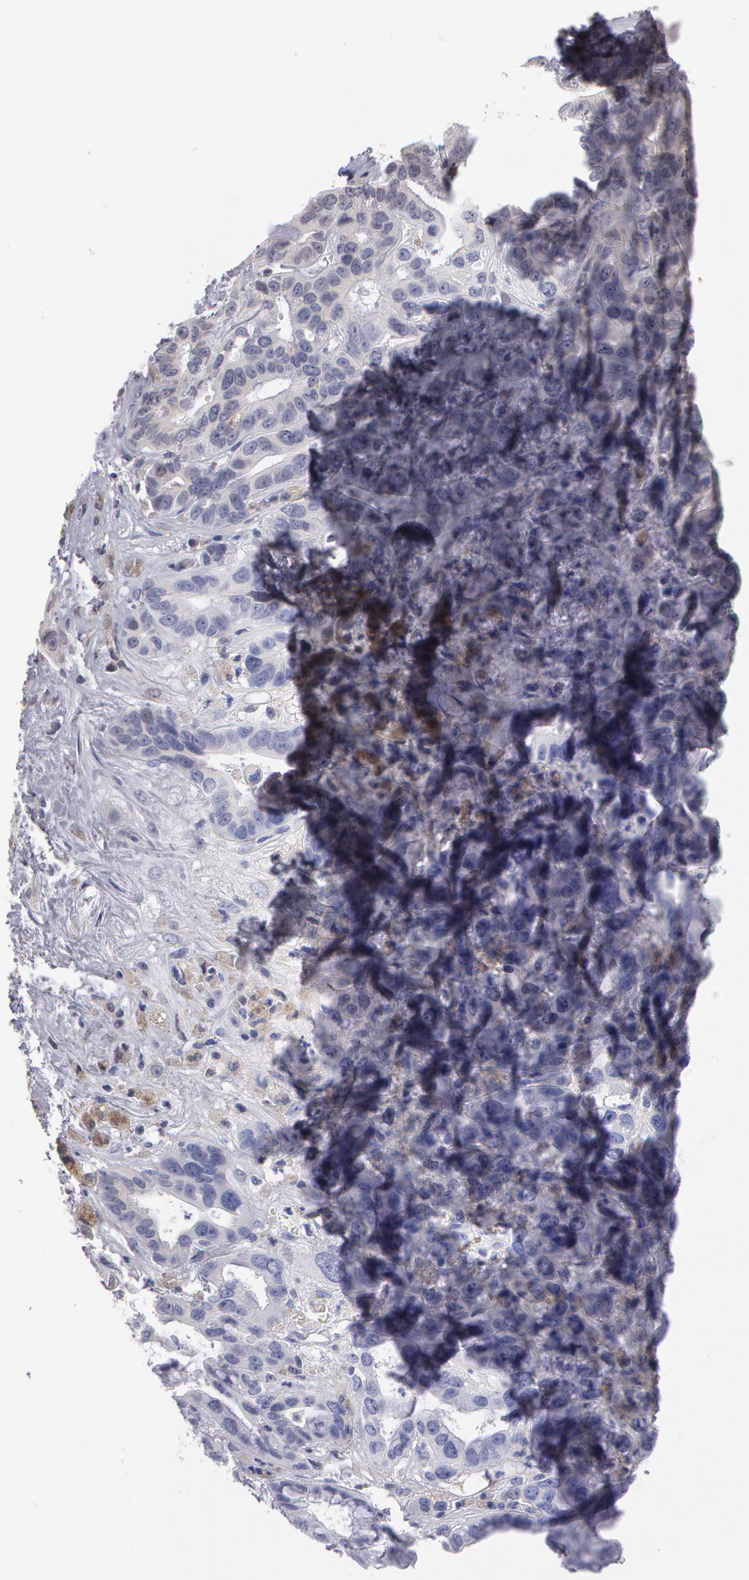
{"staining": {"intensity": "negative", "quantity": "none", "location": "none"}, "tissue": "liver cancer", "cell_type": "Tumor cells", "image_type": "cancer", "snomed": [{"axis": "morphology", "description": "Cholangiocarcinoma"}, {"axis": "topography", "description": "Liver"}], "caption": "Tumor cells show no significant protein staining in liver cancer (cholangiocarcinoma).", "gene": "STX5", "patient": {"sex": "female", "age": 65}}